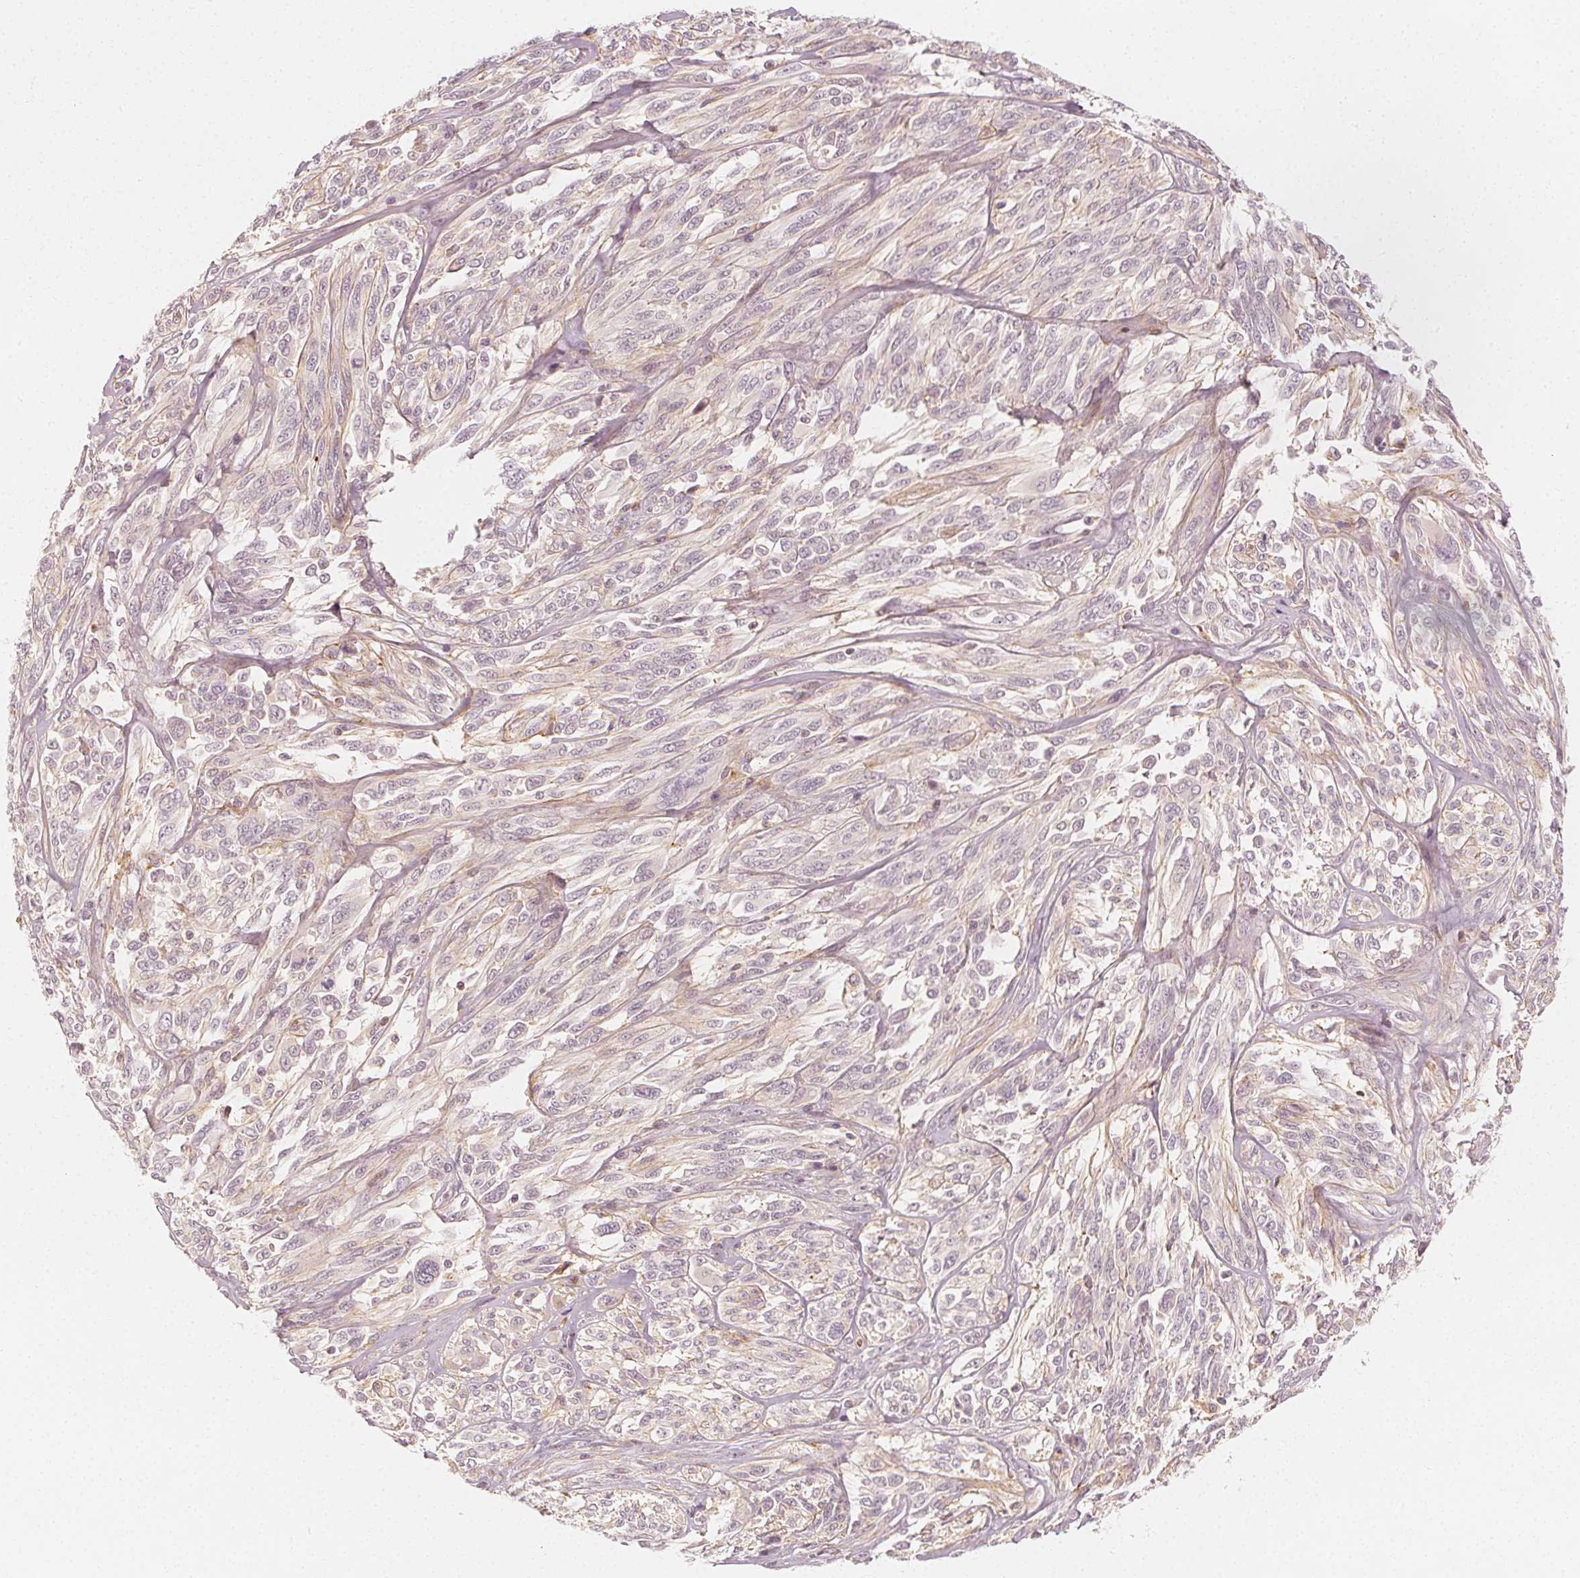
{"staining": {"intensity": "negative", "quantity": "none", "location": "none"}, "tissue": "melanoma", "cell_type": "Tumor cells", "image_type": "cancer", "snomed": [{"axis": "morphology", "description": "Malignant melanoma, NOS"}, {"axis": "topography", "description": "Skin"}], "caption": "Melanoma stained for a protein using immunohistochemistry demonstrates no positivity tumor cells.", "gene": "ARHGAP26", "patient": {"sex": "female", "age": 91}}